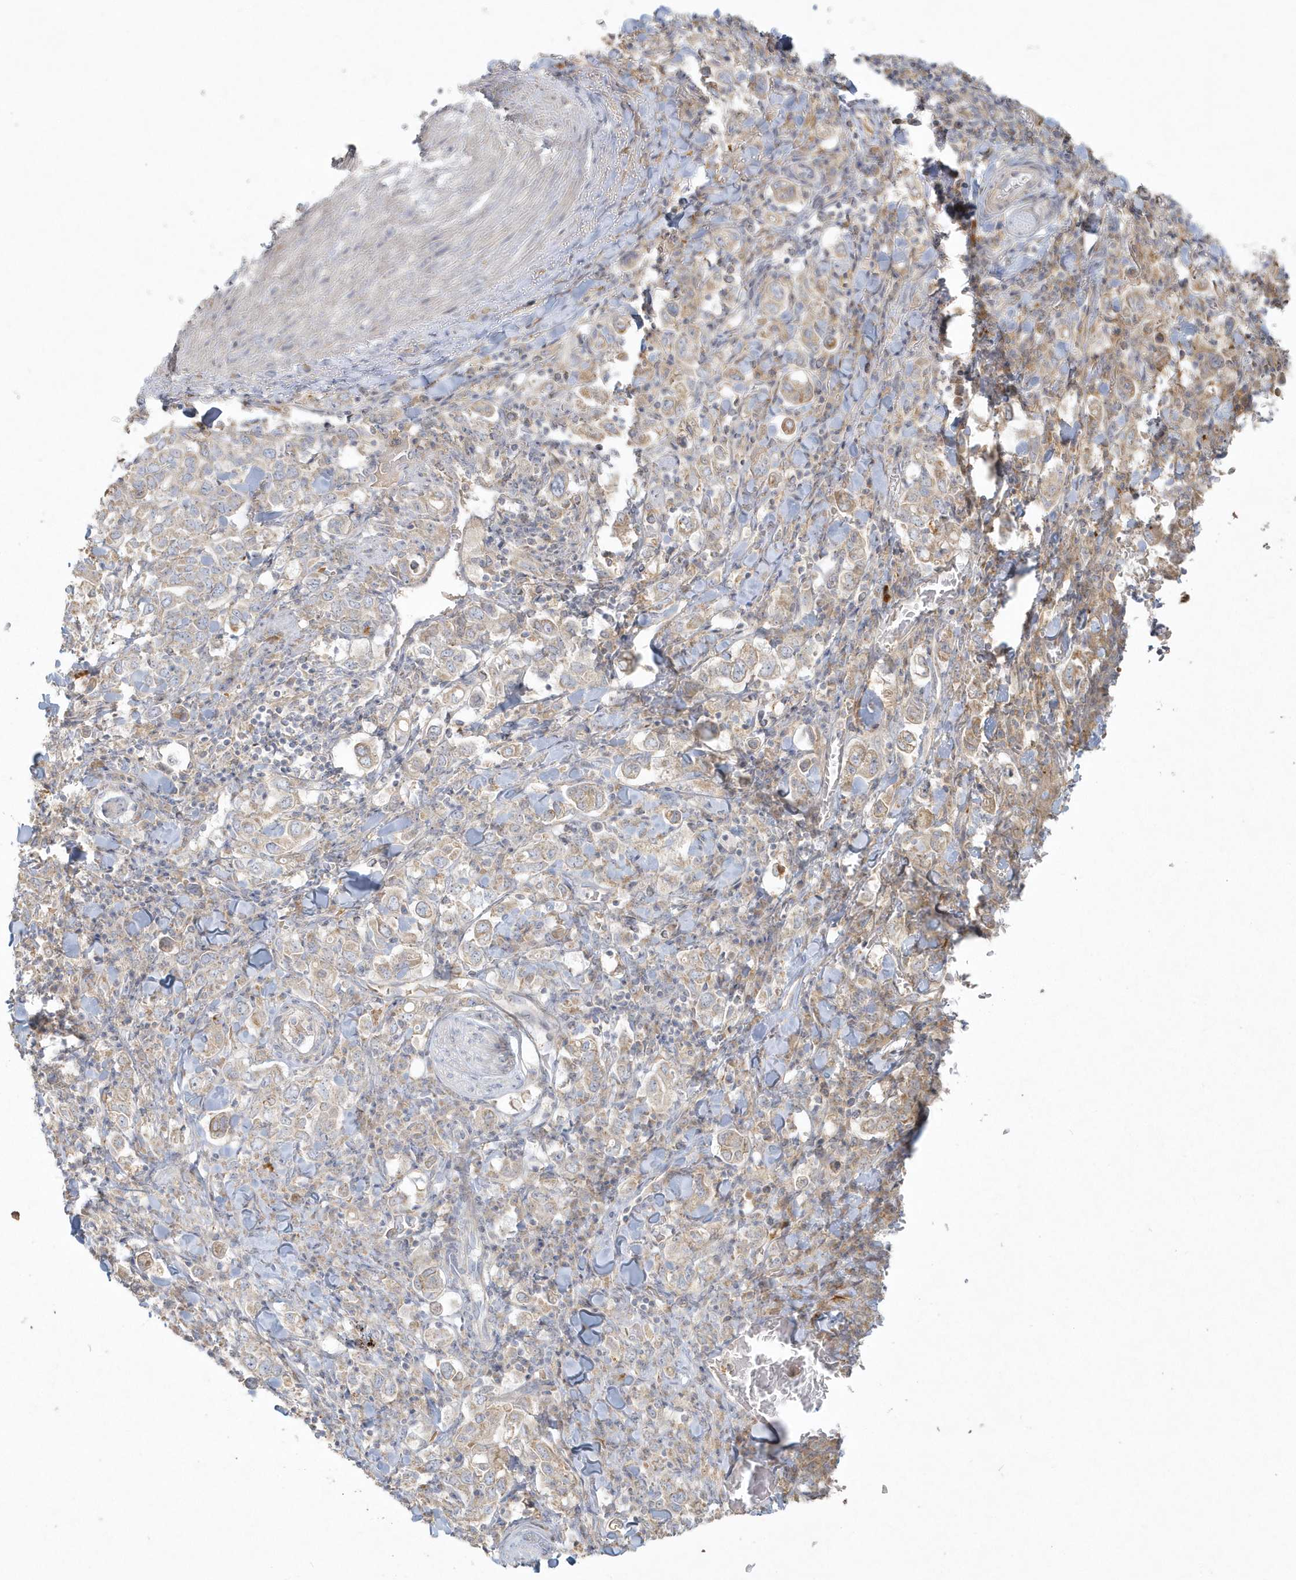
{"staining": {"intensity": "weak", "quantity": "25%-75%", "location": "cytoplasmic/membranous"}, "tissue": "stomach cancer", "cell_type": "Tumor cells", "image_type": "cancer", "snomed": [{"axis": "morphology", "description": "Adenocarcinoma, NOS"}, {"axis": "topography", "description": "Stomach, upper"}], "caption": "This is an image of IHC staining of adenocarcinoma (stomach), which shows weak staining in the cytoplasmic/membranous of tumor cells.", "gene": "BLTP3A", "patient": {"sex": "male", "age": 62}}